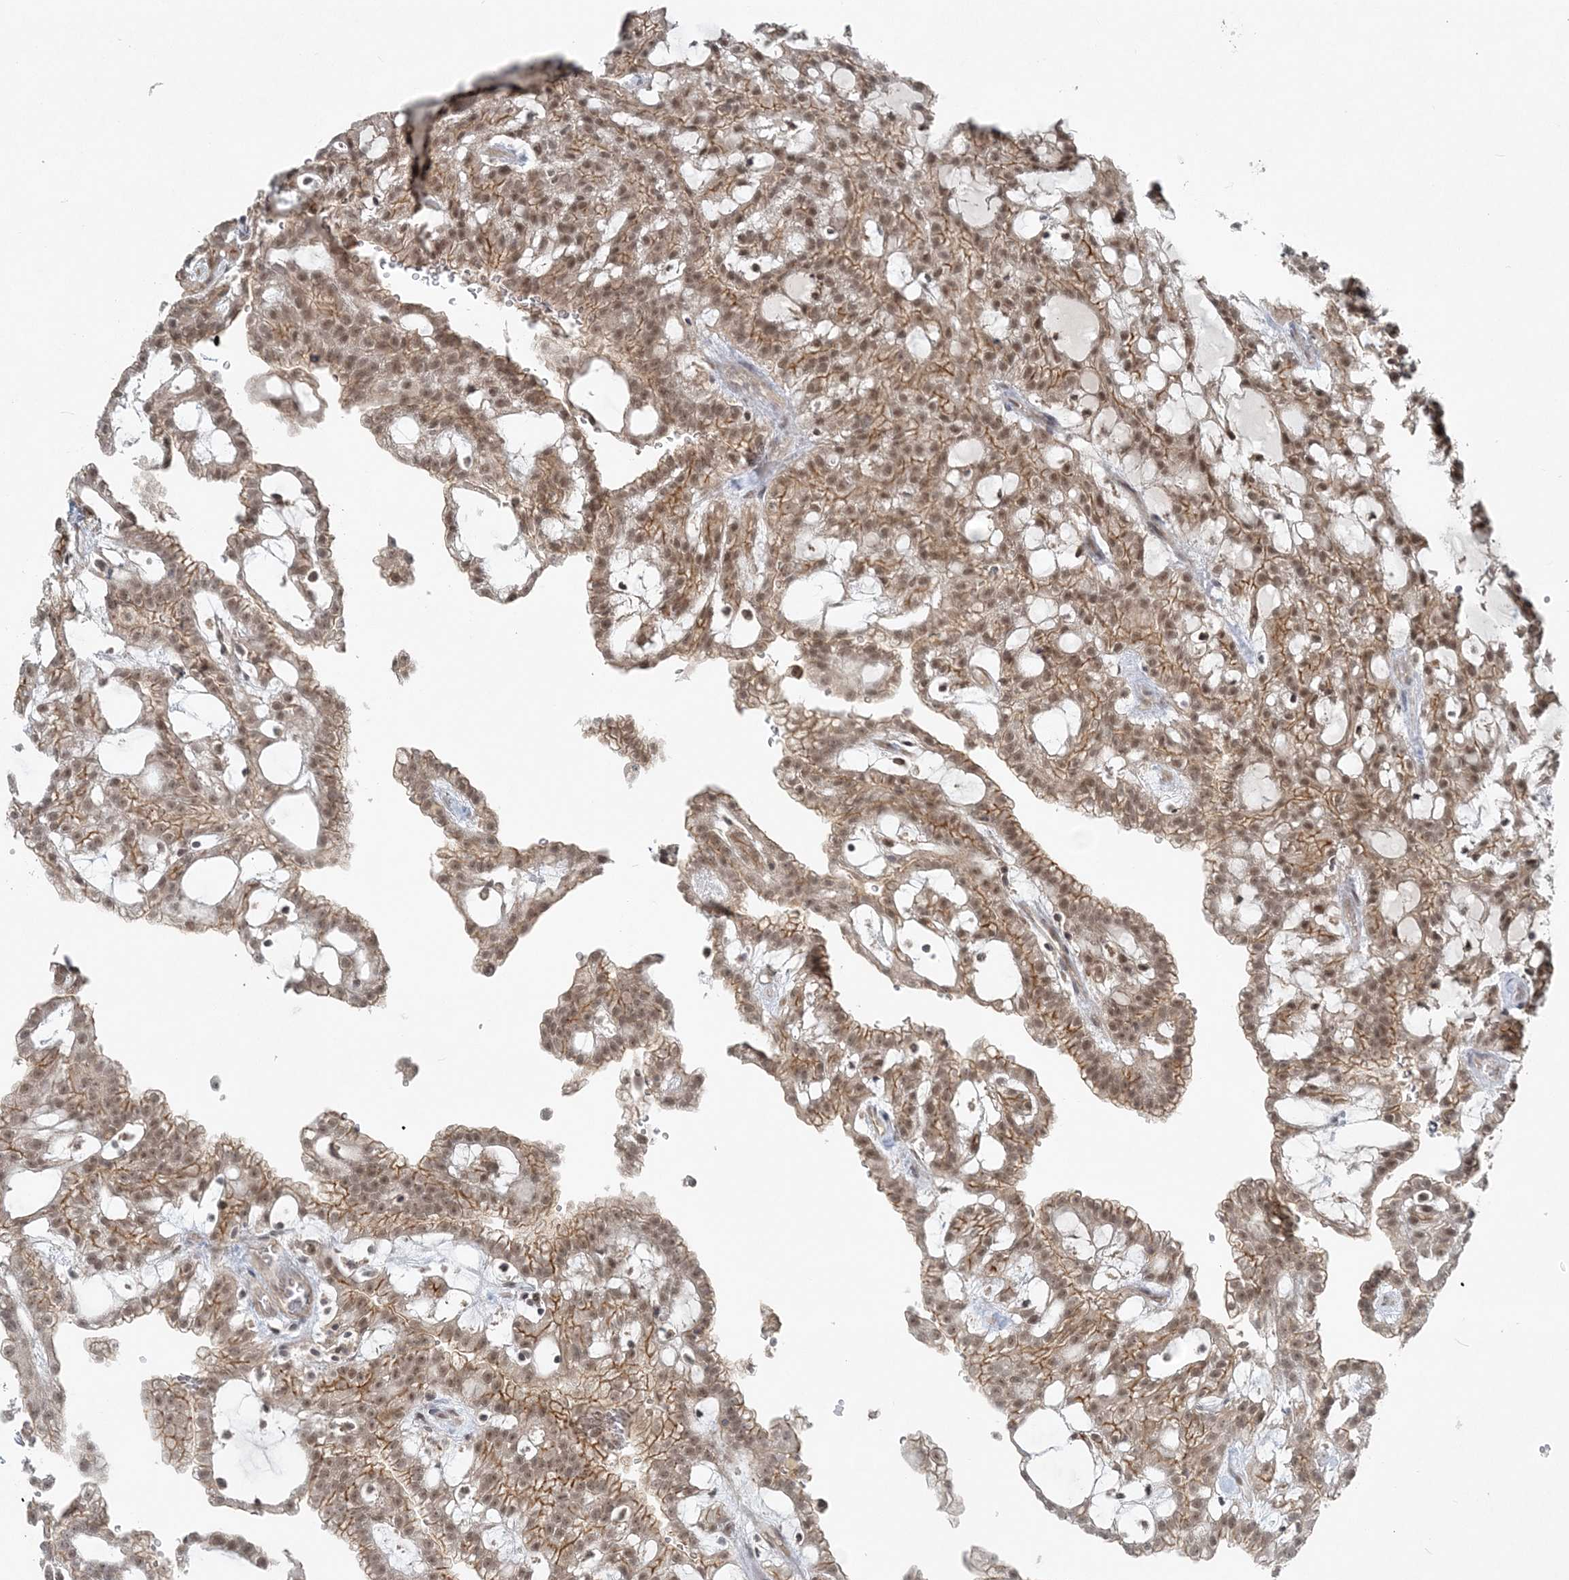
{"staining": {"intensity": "moderate", "quantity": ">75%", "location": "cytoplasmic/membranous,nuclear"}, "tissue": "renal cancer", "cell_type": "Tumor cells", "image_type": "cancer", "snomed": [{"axis": "morphology", "description": "Adenocarcinoma, NOS"}, {"axis": "topography", "description": "Kidney"}], "caption": "Immunohistochemical staining of human adenocarcinoma (renal) shows medium levels of moderate cytoplasmic/membranous and nuclear staining in approximately >75% of tumor cells. The protein of interest is shown in brown color, while the nuclei are stained blue.", "gene": "ATP11A", "patient": {"sex": "male", "age": 63}}